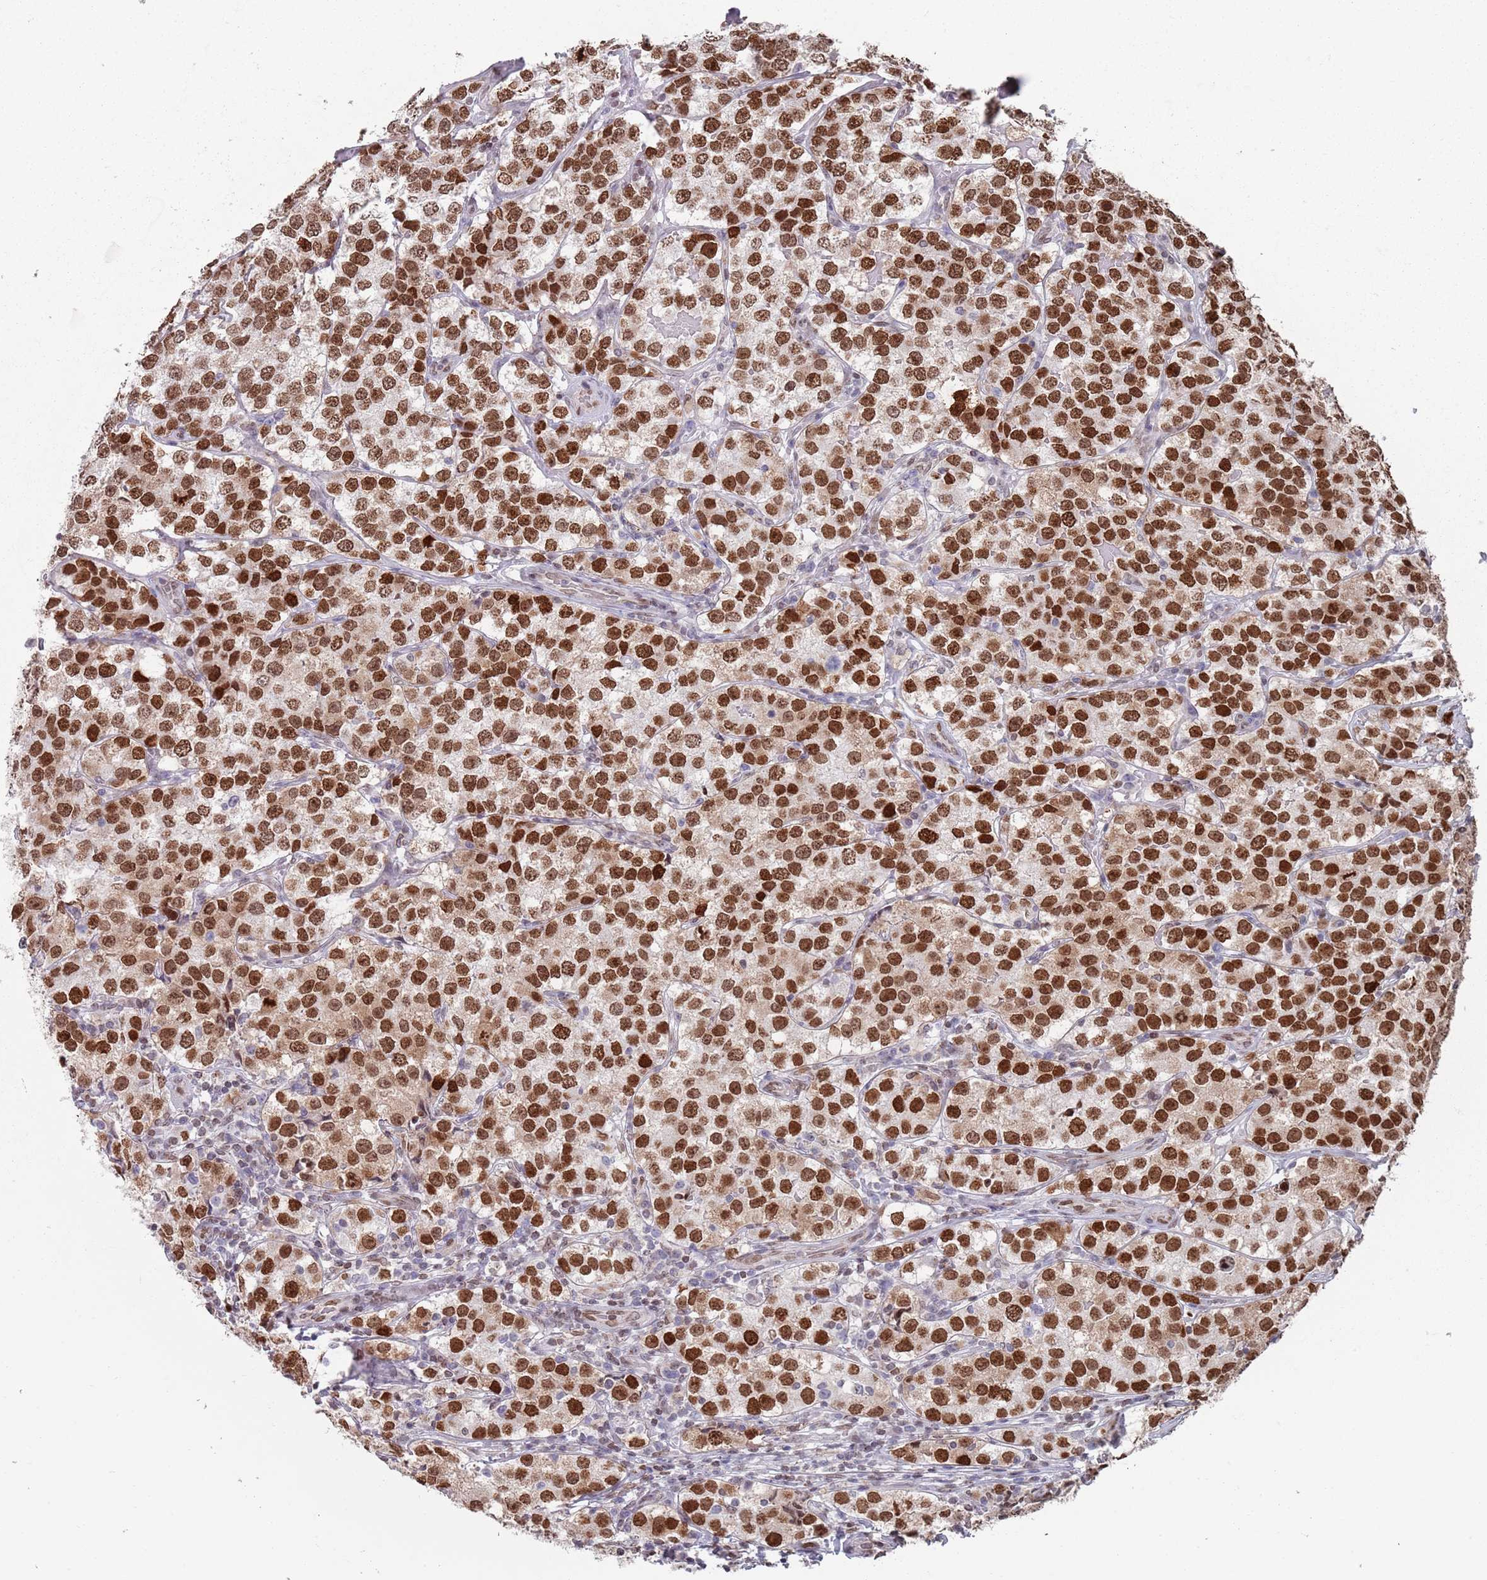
{"staining": {"intensity": "moderate", "quantity": ">75%", "location": "nuclear"}, "tissue": "testis cancer", "cell_type": "Tumor cells", "image_type": "cancer", "snomed": [{"axis": "morphology", "description": "Seminoma, NOS"}, {"axis": "topography", "description": "Testis"}], "caption": "Brown immunohistochemical staining in human testis cancer displays moderate nuclear expression in about >75% of tumor cells.", "gene": "MFSD12", "patient": {"sex": "male", "age": 34}}